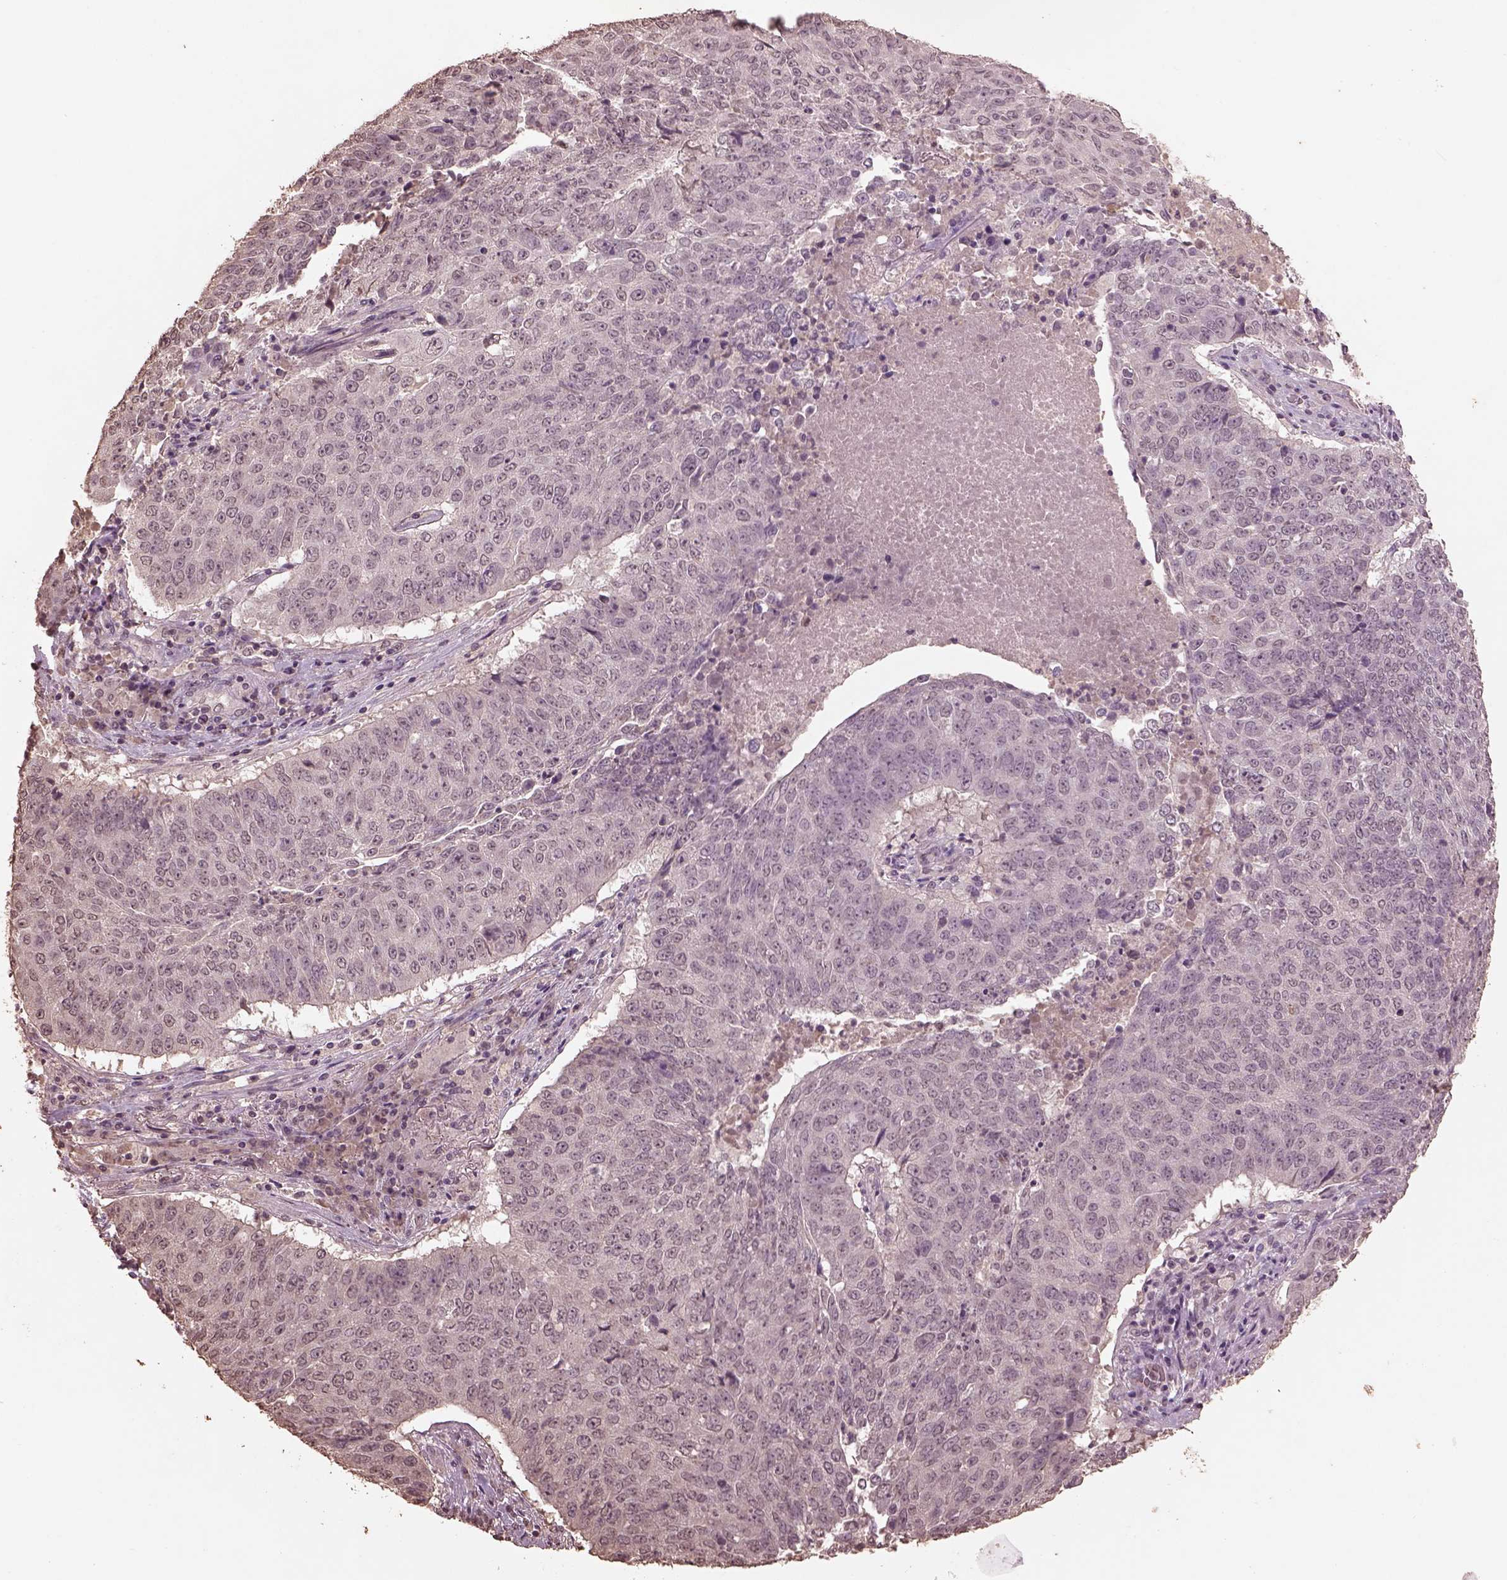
{"staining": {"intensity": "negative", "quantity": "none", "location": "none"}, "tissue": "lung cancer", "cell_type": "Tumor cells", "image_type": "cancer", "snomed": [{"axis": "morphology", "description": "Normal tissue, NOS"}, {"axis": "morphology", "description": "Squamous cell carcinoma, NOS"}, {"axis": "topography", "description": "Bronchus"}, {"axis": "topography", "description": "Lung"}], "caption": "Photomicrograph shows no significant protein expression in tumor cells of lung squamous cell carcinoma. (Brightfield microscopy of DAB (3,3'-diaminobenzidine) immunohistochemistry (IHC) at high magnification).", "gene": "CPT1C", "patient": {"sex": "male", "age": 64}}